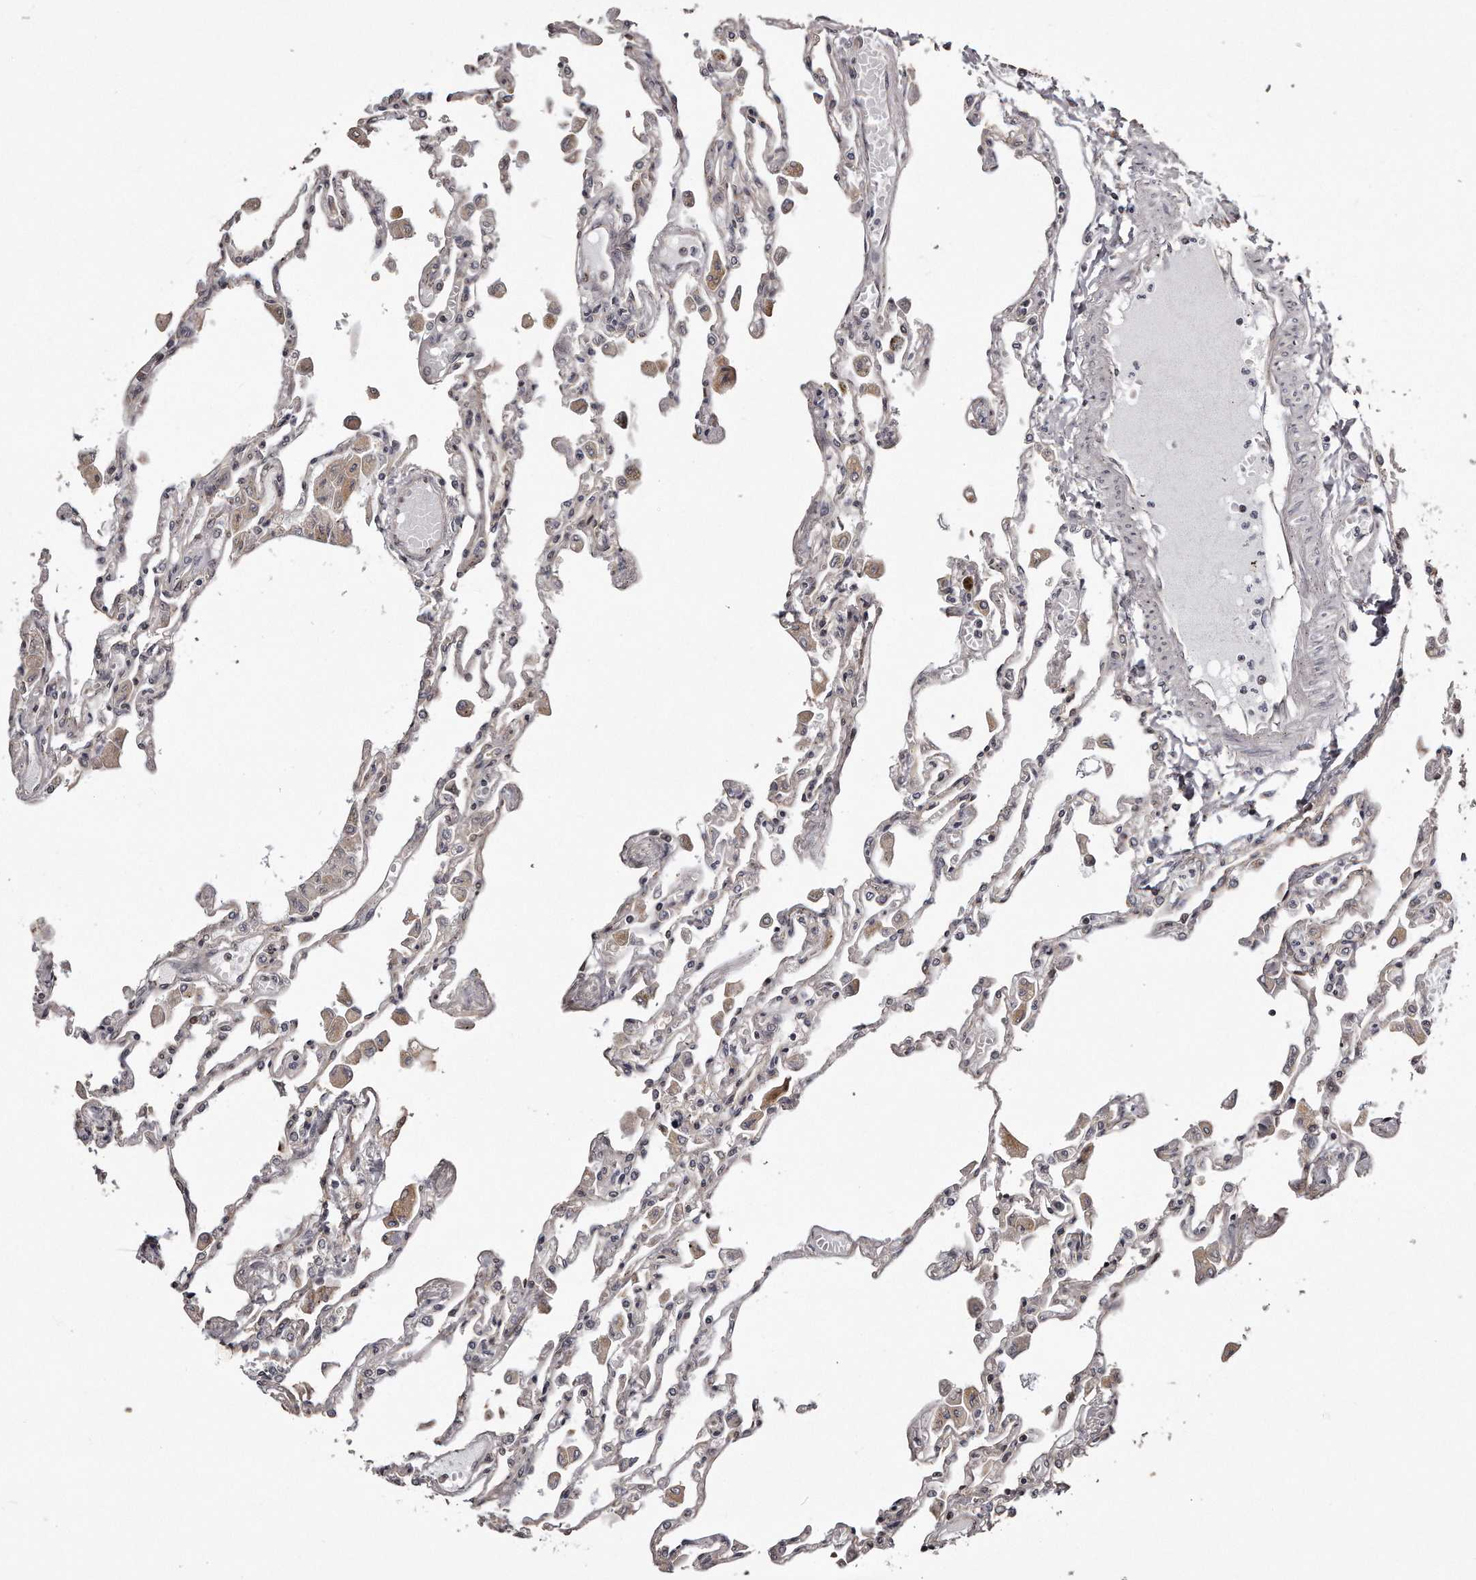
{"staining": {"intensity": "weak", "quantity": "25%-75%", "location": "cytoplasmic/membranous"}, "tissue": "lung", "cell_type": "Alveolar cells", "image_type": "normal", "snomed": [{"axis": "morphology", "description": "Normal tissue, NOS"}, {"axis": "topography", "description": "Bronchus"}, {"axis": "topography", "description": "Lung"}], "caption": "This micrograph reveals immunohistochemistry (IHC) staining of unremarkable lung, with low weak cytoplasmic/membranous staining in approximately 25%-75% of alveolar cells.", "gene": "TRAPPC14", "patient": {"sex": "female", "age": 49}}